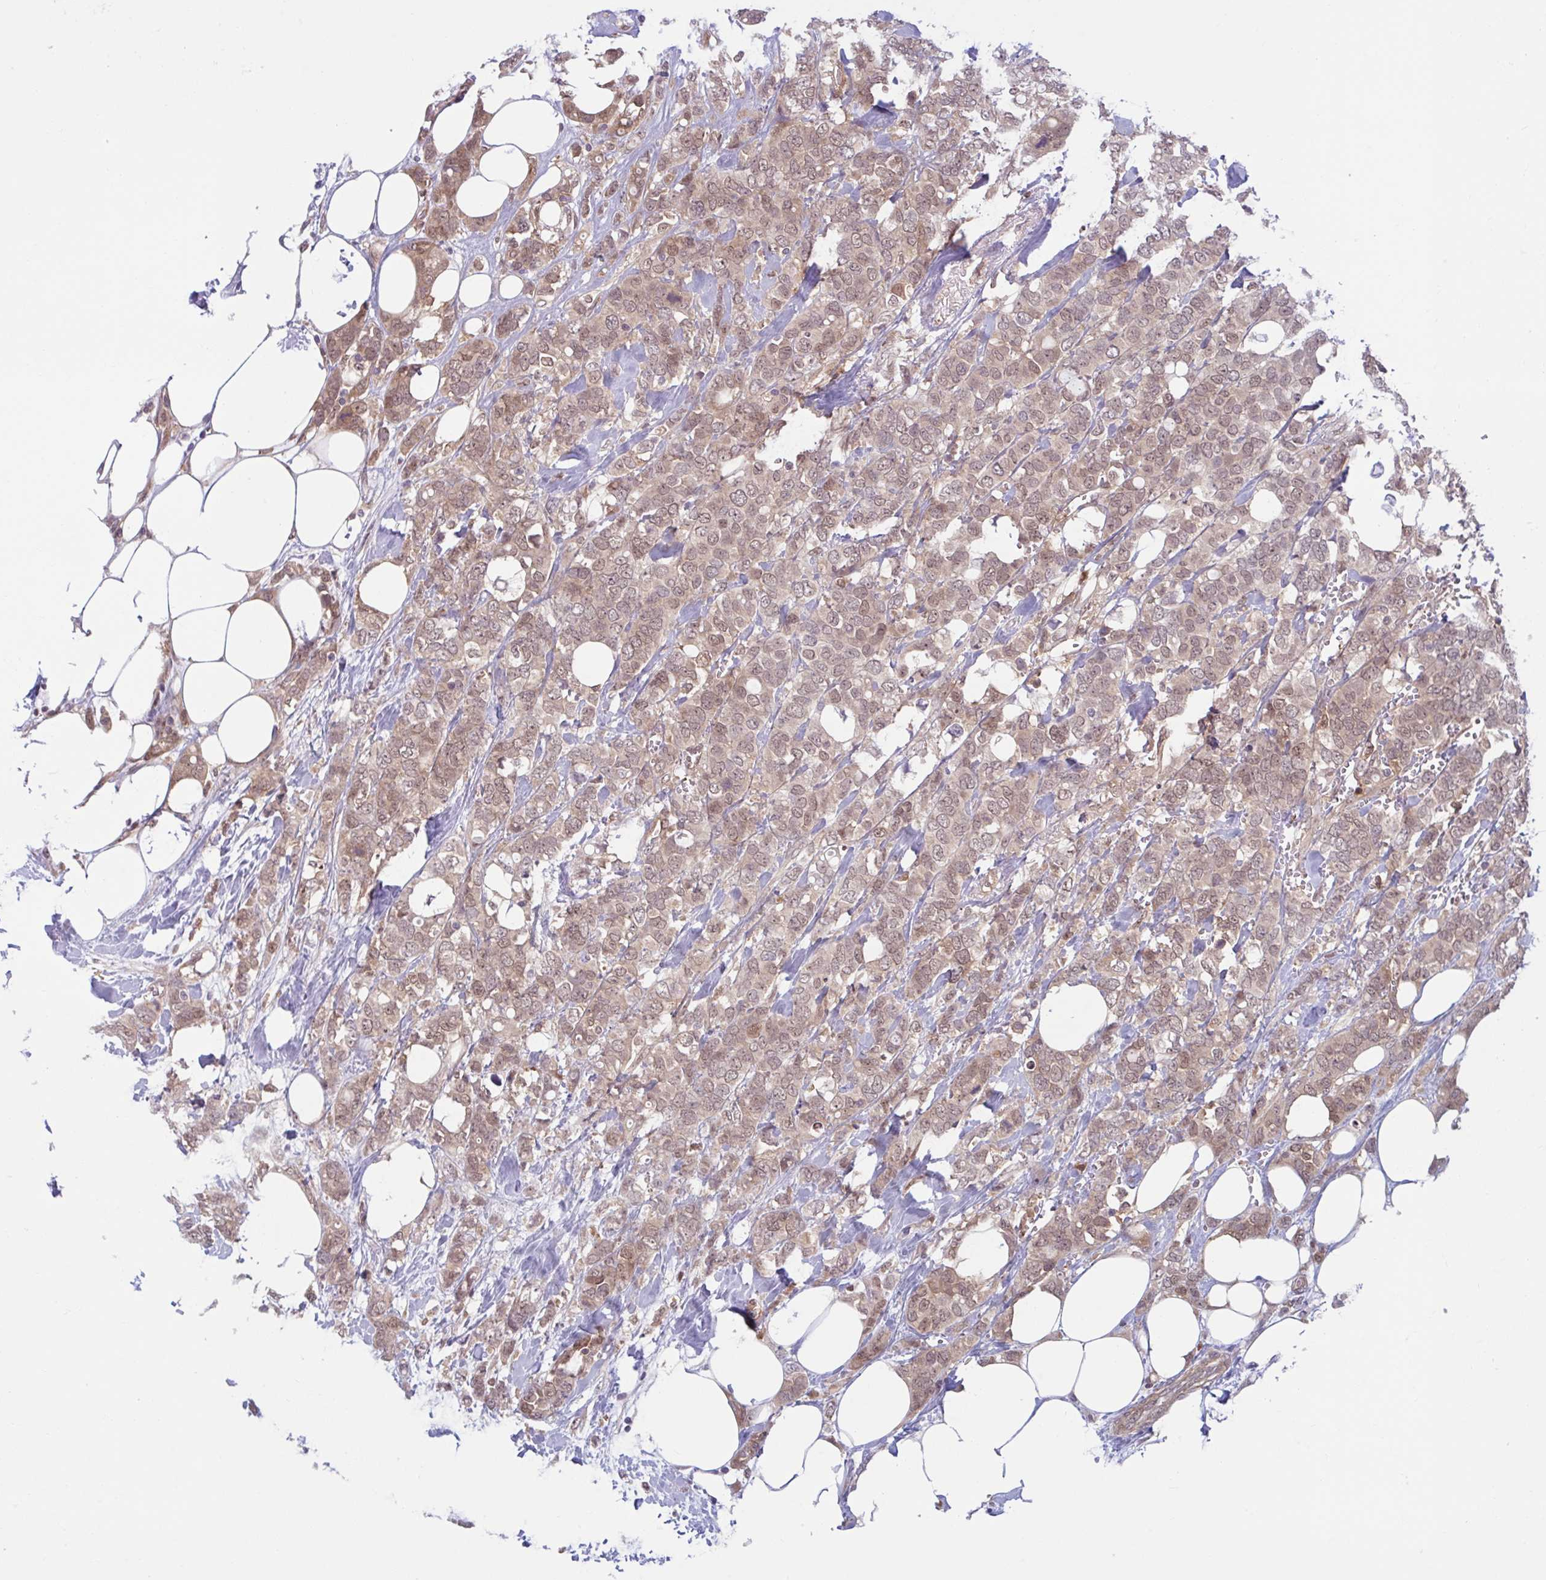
{"staining": {"intensity": "moderate", "quantity": ">75%", "location": "cytoplasmic/membranous,nuclear"}, "tissue": "breast cancer", "cell_type": "Tumor cells", "image_type": "cancer", "snomed": [{"axis": "morphology", "description": "Lobular carcinoma"}, {"axis": "topography", "description": "Breast"}], "caption": "Human breast lobular carcinoma stained with a protein marker shows moderate staining in tumor cells.", "gene": "HMBS", "patient": {"sex": "female", "age": 91}}